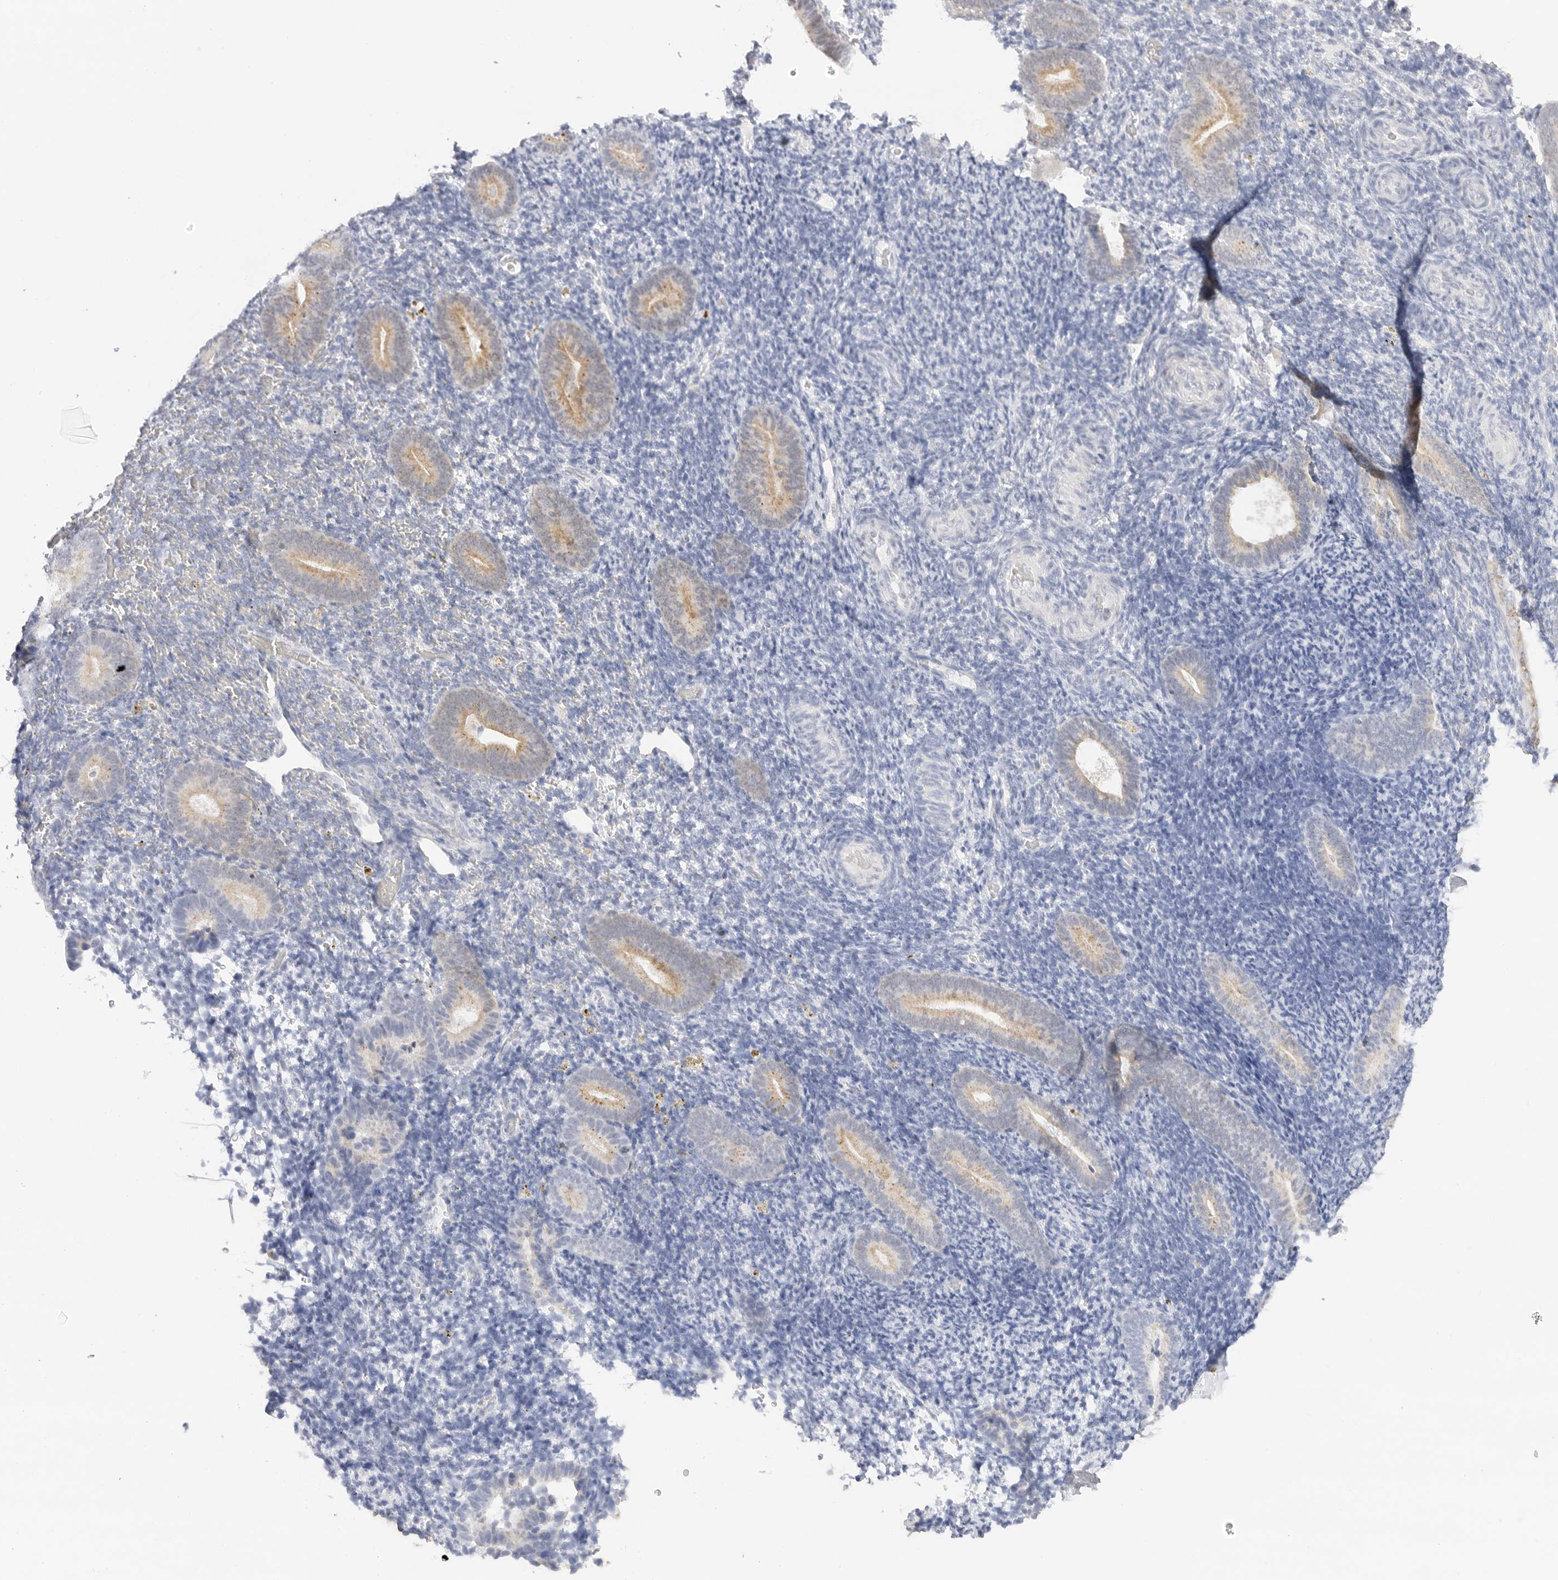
{"staining": {"intensity": "negative", "quantity": "none", "location": "none"}, "tissue": "endometrium", "cell_type": "Cells in endometrial stroma", "image_type": "normal", "snomed": [{"axis": "morphology", "description": "Normal tissue, NOS"}, {"axis": "topography", "description": "Endometrium"}], "caption": "Cells in endometrial stroma show no significant positivity in normal endometrium. (DAB (3,3'-diaminobenzidine) immunohistochemistry with hematoxylin counter stain).", "gene": "PCDH19", "patient": {"sex": "female", "age": 51}}